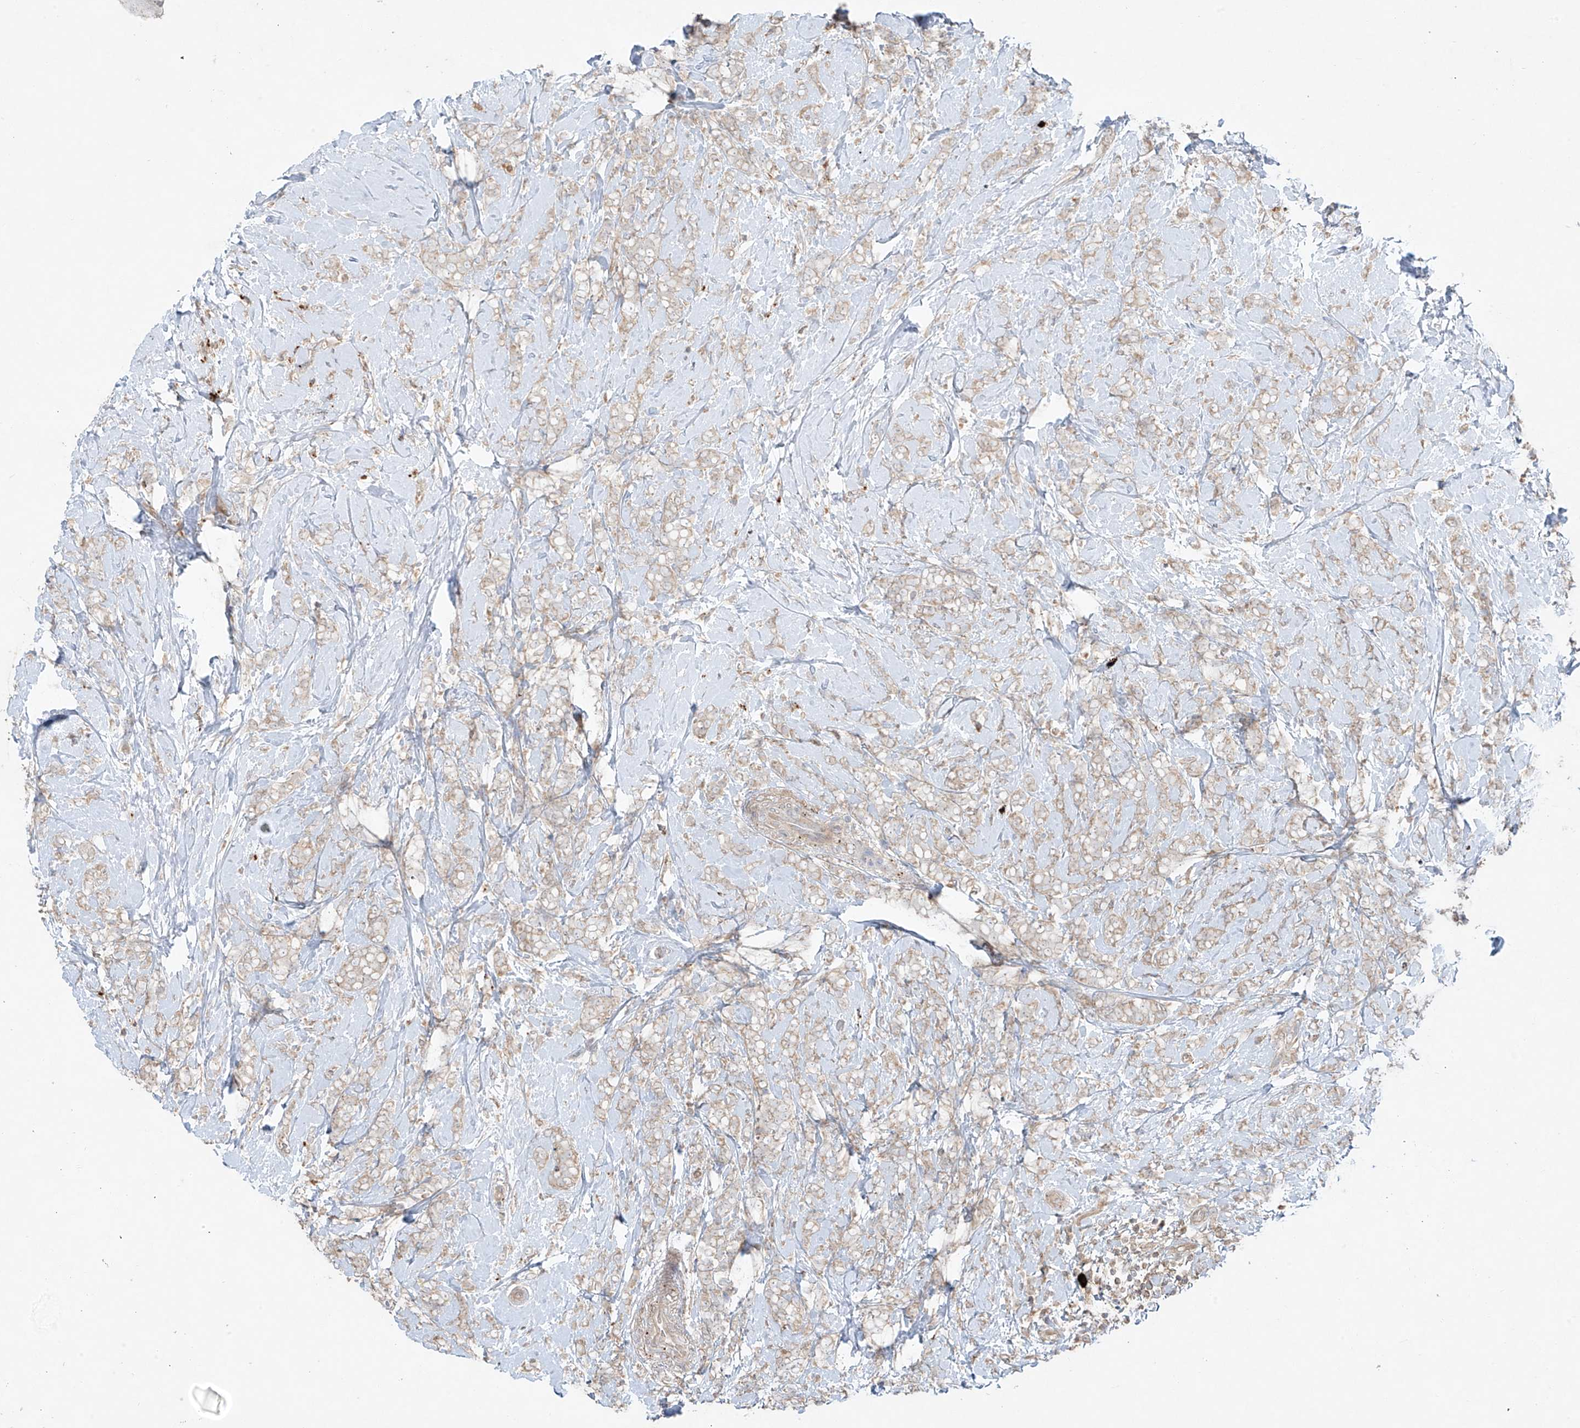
{"staining": {"intensity": "weak", "quantity": "25%-75%", "location": "cytoplasmic/membranous"}, "tissue": "breast cancer", "cell_type": "Tumor cells", "image_type": "cancer", "snomed": [{"axis": "morphology", "description": "Lobular carcinoma"}, {"axis": "topography", "description": "Breast"}], "caption": "Weak cytoplasmic/membranous staining for a protein is seen in about 25%-75% of tumor cells of breast cancer using immunohistochemistry (IHC).", "gene": "LDAH", "patient": {"sex": "female", "age": 58}}